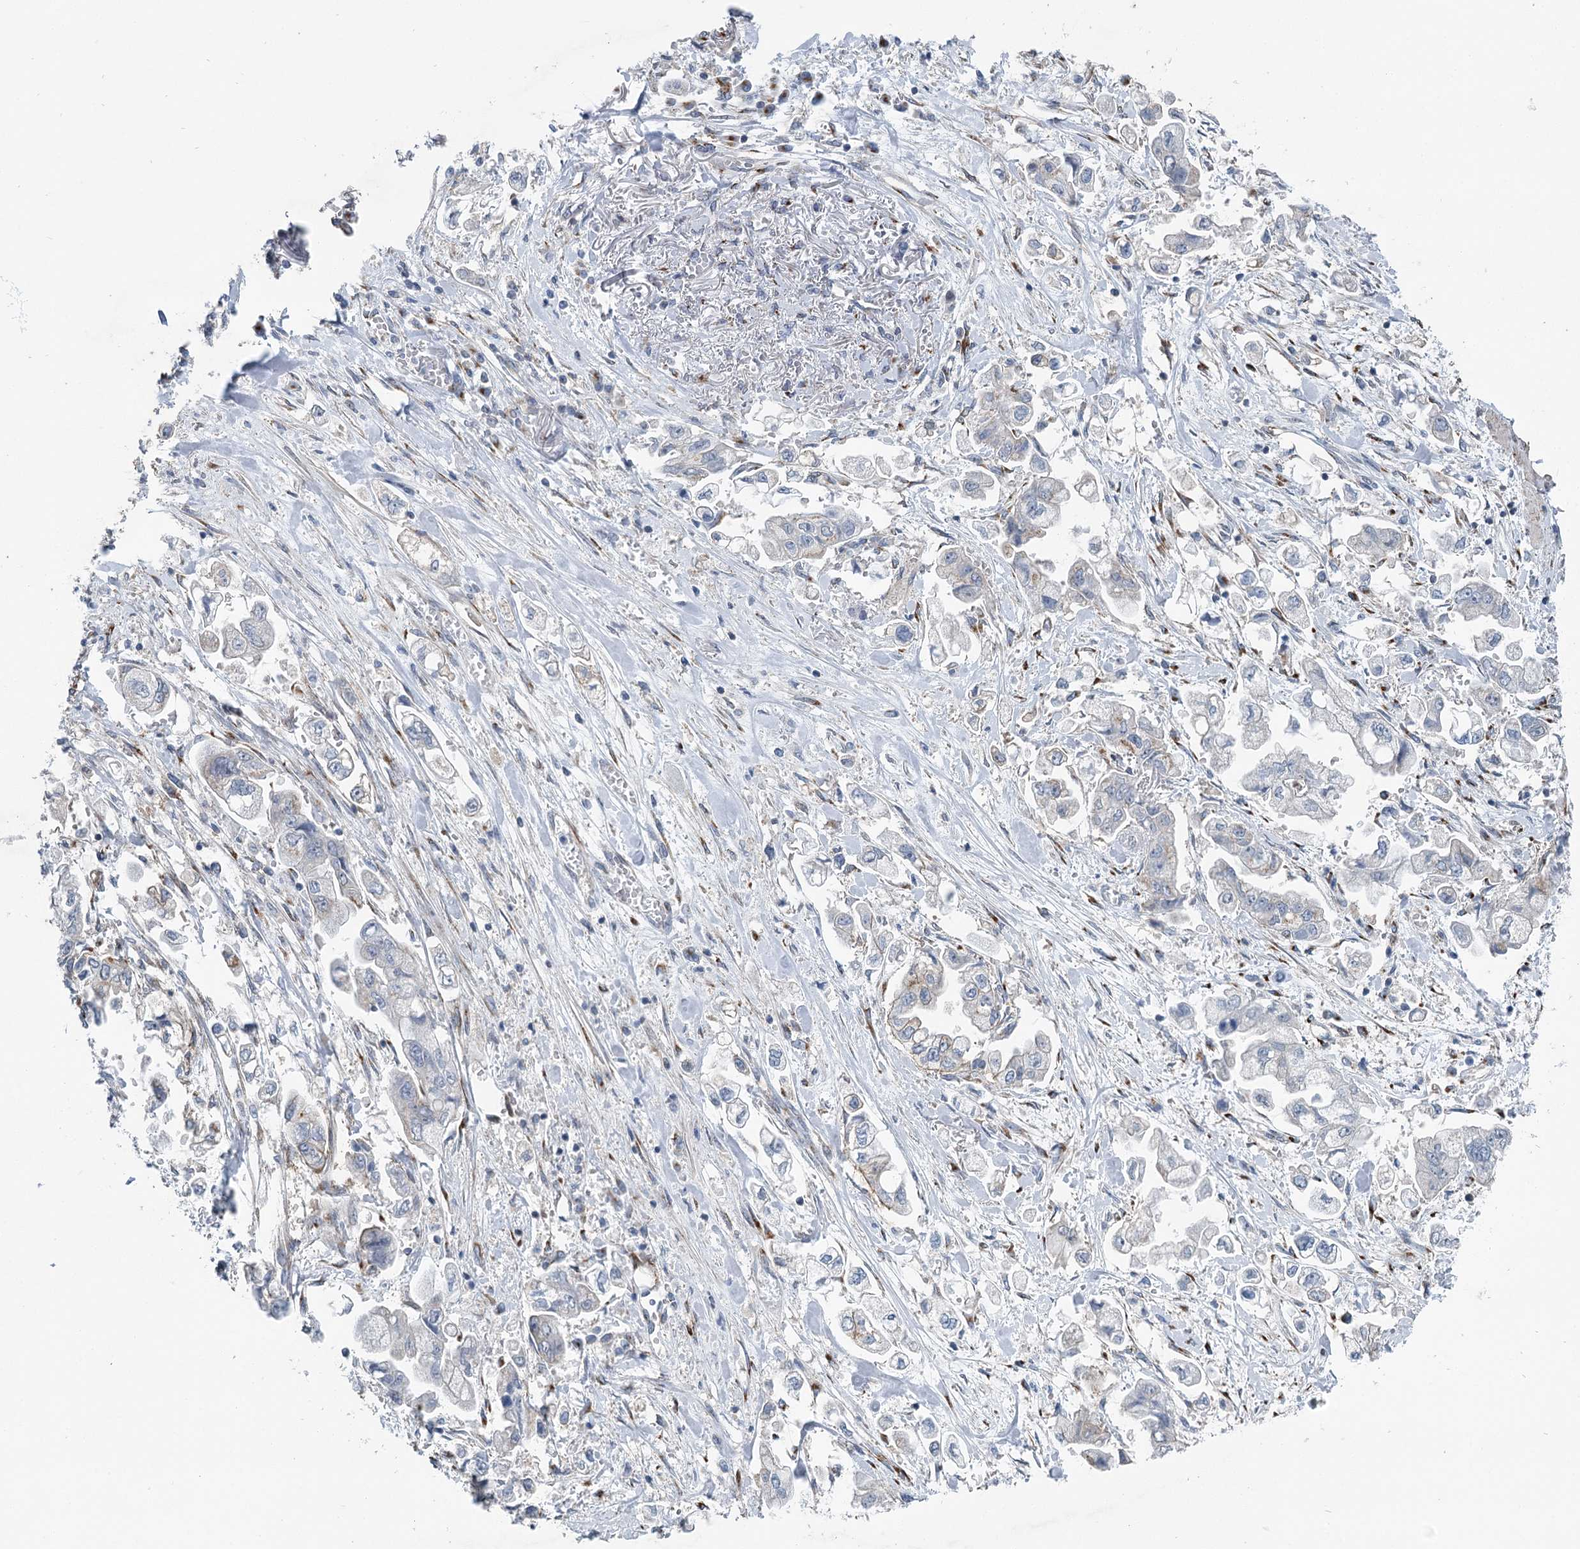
{"staining": {"intensity": "weak", "quantity": "<25%", "location": "cytoplasmic/membranous"}, "tissue": "stomach cancer", "cell_type": "Tumor cells", "image_type": "cancer", "snomed": [{"axis": "morphology", "description": "Adenocarcinoma, NOS"}, {"axis": "topography", "description": "Stomach"}], "caption": "Immunohistochemistry histopathology image of human stomach cancer stained for a protein (brown), which exhibits no positivity in tumor cells.", "gene": "ITIH5", "patient": {"sex": "male", "age": 62}}